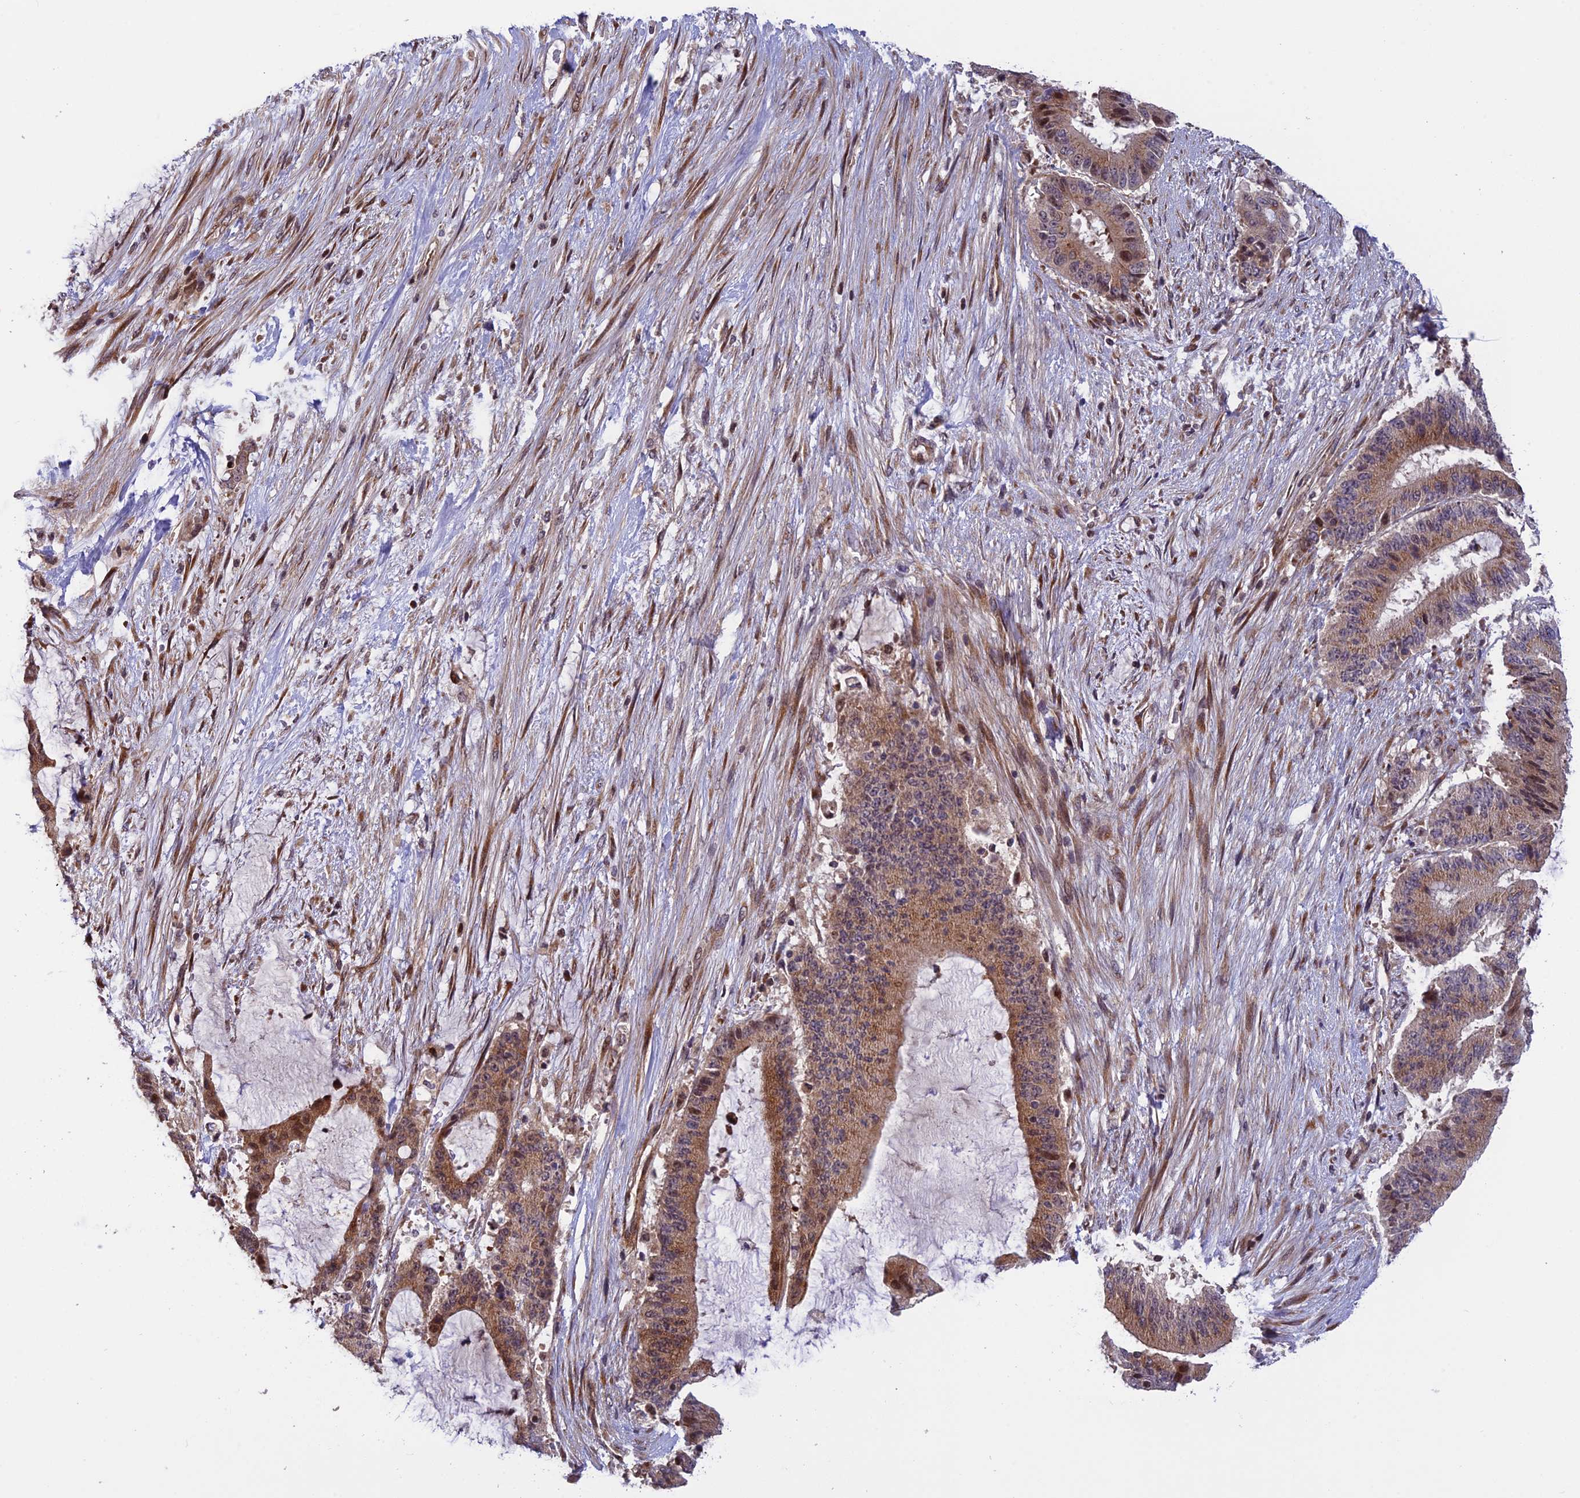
{"staining": {"intensity": "moderate", "quantity": ">75%", "location": "cytoplasmic/membranous,nuclear"}, "tissue": "liver cancer", "cell_type": "Tumor cells", "image_type": "cancer", "snomed": [{"axis": "morphology", "description": "Normal tissue, NOS"}, {"axis": "morphology", "description": "Cholangiocarcinoma"}, {"axis": "topography", "description": "Liver"}, {"axis": "topography", "description": "Peripheral nerve tissue"}], "caption": "The photomicrograph demonstrates staining of liver cancer, revealing moderate cytoplasmic/membranous and nuclear protein positivity (brown color) within tumor cells. The staining is performed using DAB brown chromogen to label protein expression. The nuclei are counter-stained blue using hematoxylin.", "gene": "SMIM7", "patient": {"sex": "female", "age": 73}}